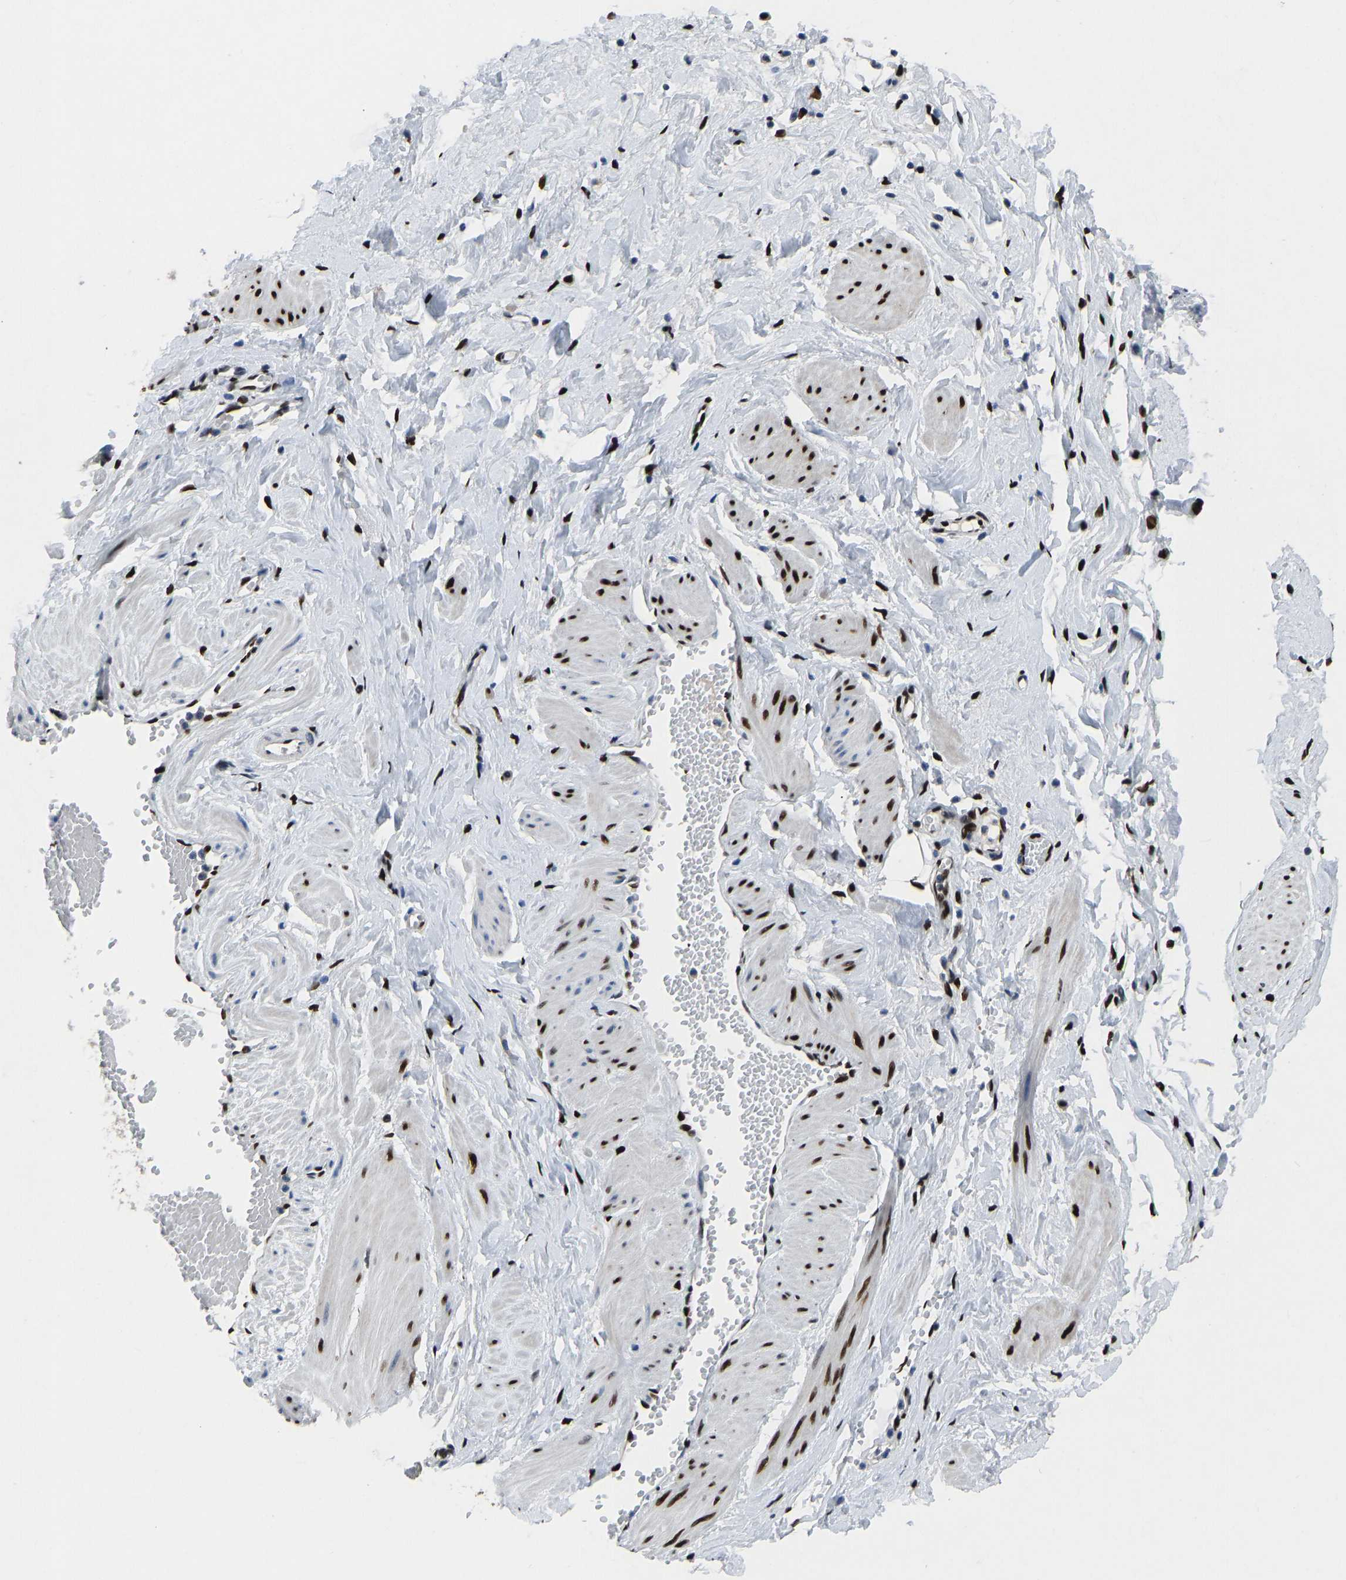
{"staining": {"intensity": "moderate", "quantity": ">75%", "location": "nuclear"}, "tissue": "adipose tissue", "cell_type": "Adipocytes", "image_type": "normal", "snomed": [{"axis": "morphology", "description": "Normal tissue, NOS"}, {"axis": "topography", "description": "Soft tissue"}, {"axis": "topography", "description": "Vascular tissue"}], "caption": "The photomicrograph exhibits staining of normal adipose tissue, revealing moderate nuclear protein expression (brown color) within adipocytes. The staining is performed using DAB brown chromogen to label protein expression. The nuclei are counter-stained blue using hematoxylin.", "gene": "EGR1", "patient": {"sex": "female", "age": 35}}